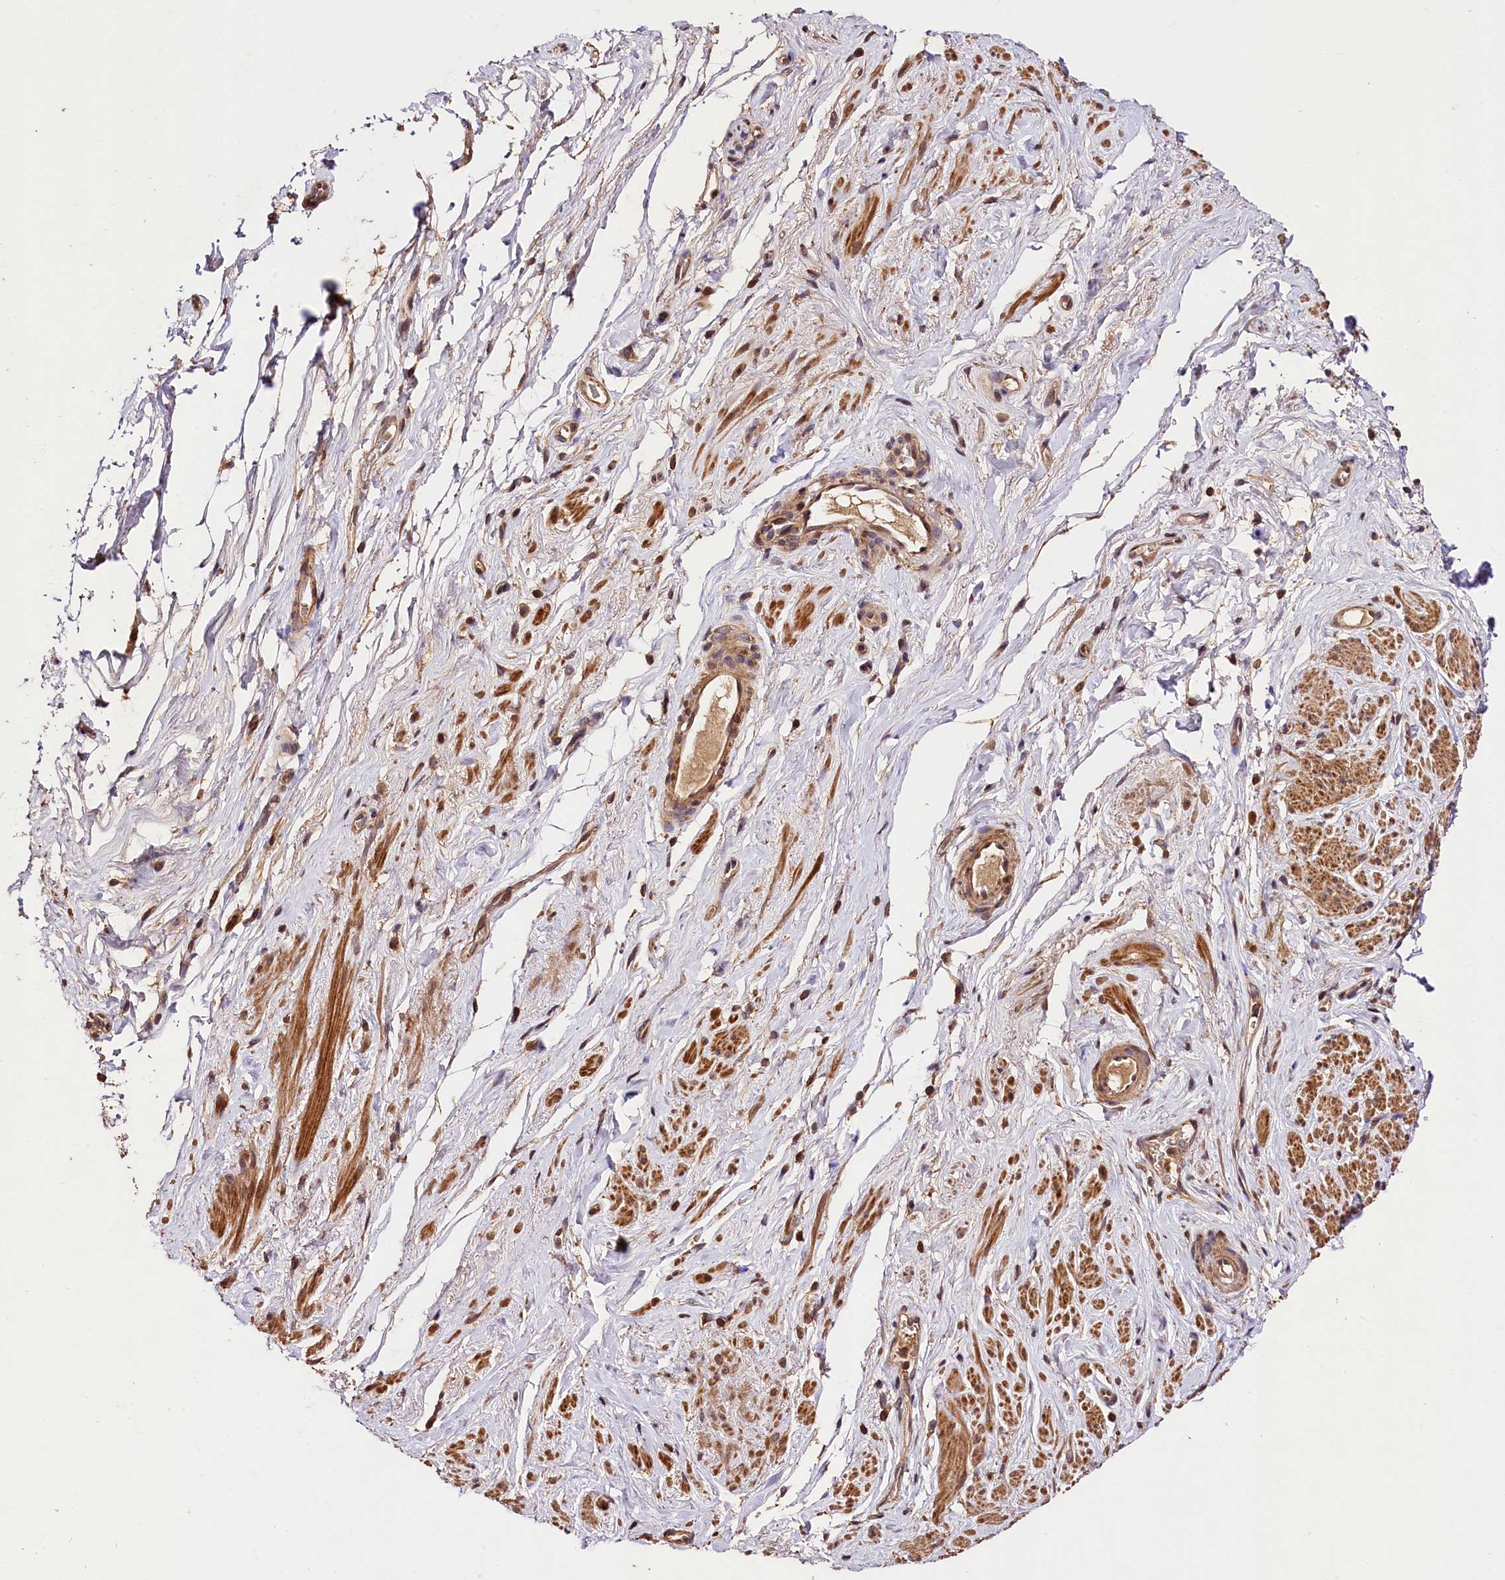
{"staining": {"intensity": "moderate", "quantity": "25%-75%", "location": "cytoplasmic/membranous"}, "tissue": "smooth muscle", "cell_type": "Smooth muscle cells", "image_type": "normal", "snomed": [{"axis": "morphology", "description": "Normal tissue, NOS"}, {"axis": "topography", "description": "Smooth muscle"}, {"axis": "topography", "description": "Peripheral nerve tissue"}], "caption": "Brown immunohistochemical staining in unremarkable human smooth muscle displays moderate cytoplasmic/membranous positivity in about 25%-75% of smooth muscle cells. (DAB (3,3'-diaminobenzidine) IHC with brightfield microscopy, high magnification).", "gene": "KPTN", "patient": {"sex": "male", "age": 69}}